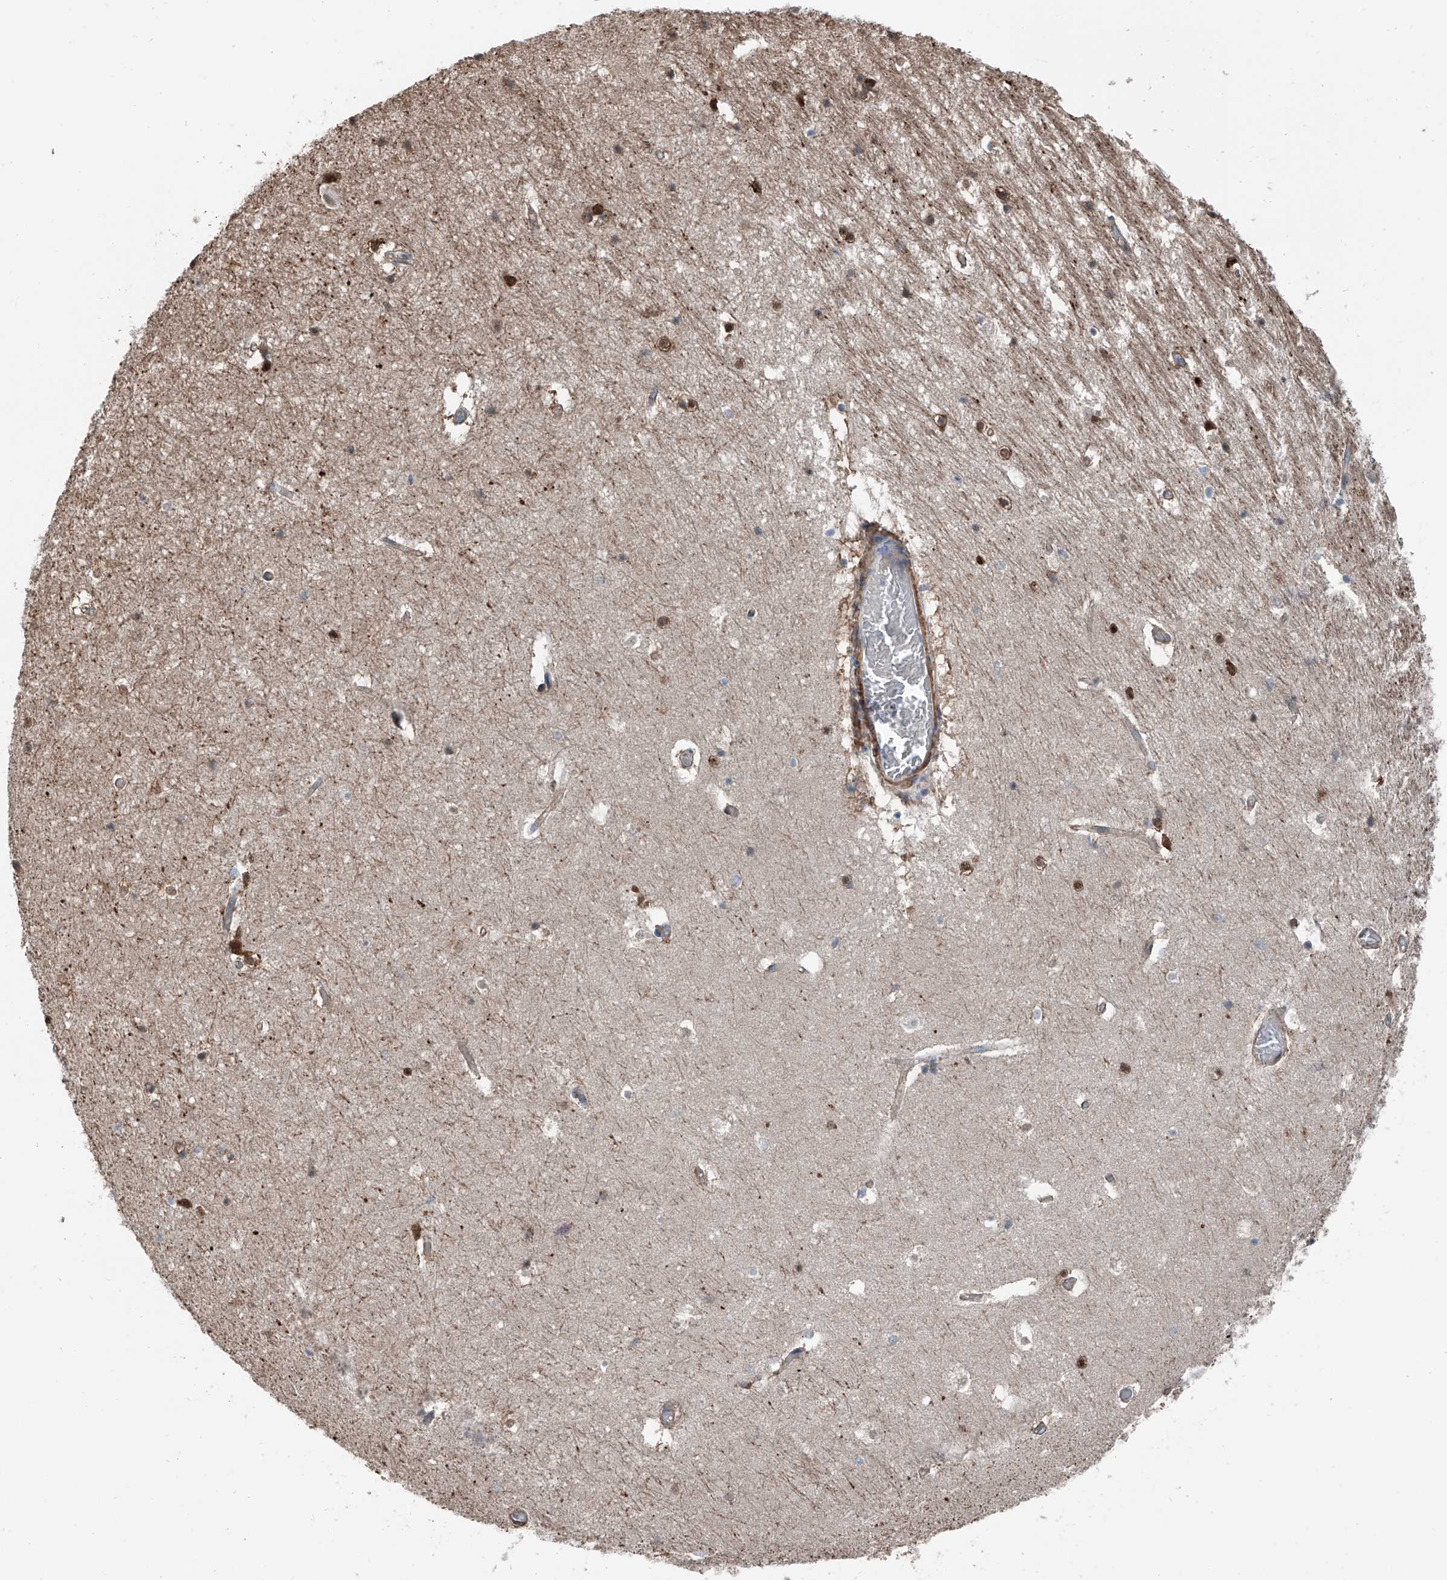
{"staining": {"intensity": "strong", "quantity": "<25%", "location": "cytoplasmic/membranous,nuclear"}, "tissue": "hippocampus", "cell_type": "Glial cells", "image_type": "normal", "snomed": [{"axis": "morphology", "description": "Normal tissue, NOS"}, {"axis": "topography", "description": "Hippocampus"}], "caption": "Immunohistochemical staining of benign human hippocampus shows <25% levels of strong cytoplasmic/membranous,nuclear protein staining in about <25% of glial cells. (DAB = brown stain, brightfield microscopy at high magnification).", "gene": "HSPA6", "patient": {"sex": "female", "age": 52}}